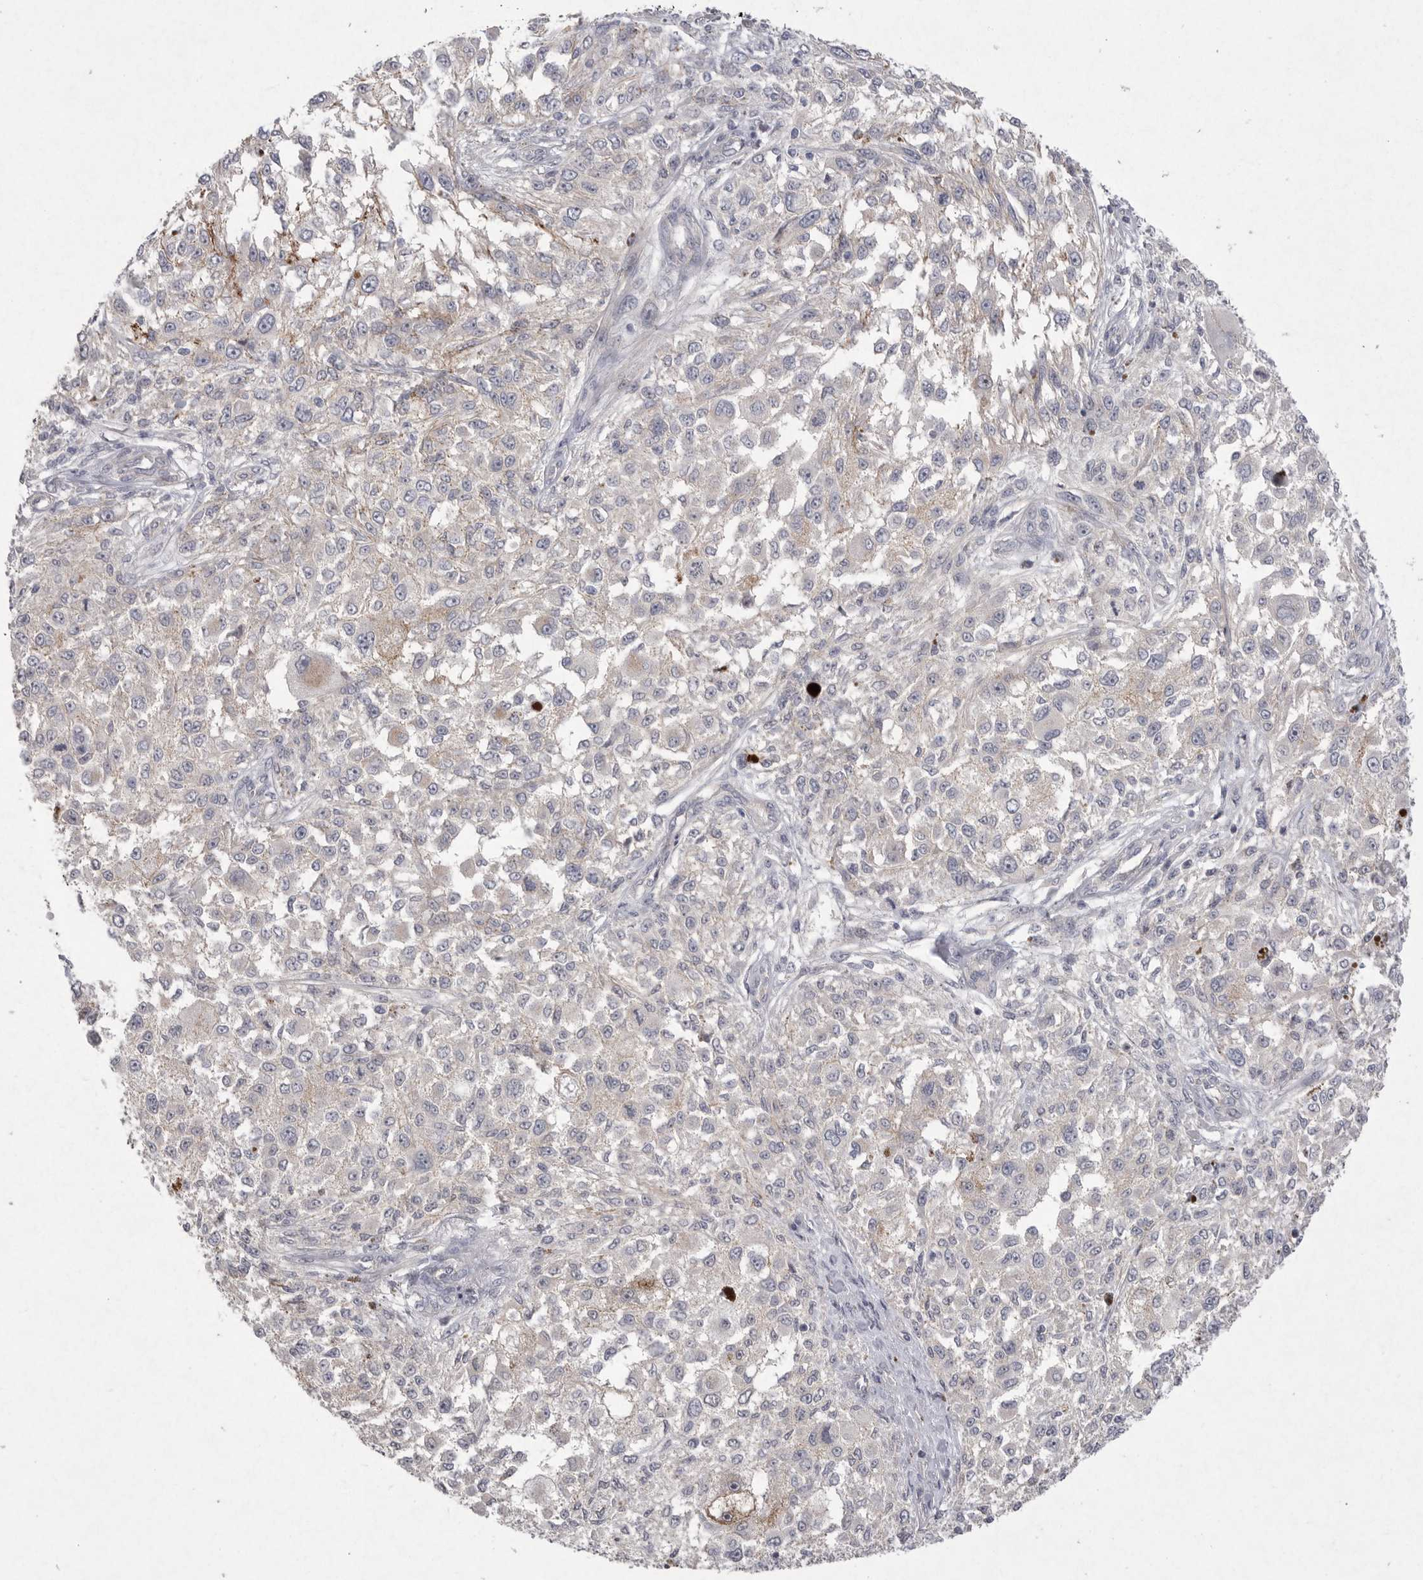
{"staining": {"intensity": "negative", "quantity": "none", "location": "none"}, "tissue": "melanoma", "cell_type": "Tumor cells", "image_type": "cancer", "snomed": [{"axis": "morphology", "description": "Necrosis, NOS"}, {"axis": "morphology", "description": "Malignant melanoma, NOS"}, {"axis": "topography", "description": "Skin"}], "caption": "High power microscopy photomicrograph of an immunohistochemistry (IHC) photomicrograph of malignant melanoma, revealing no significant positivity in tumor cells. (Immunohistochemistry, brightfield microscopy, high magnification).", "gene": "VANGL2", "patient": {"sex": "female", "age": 87}}